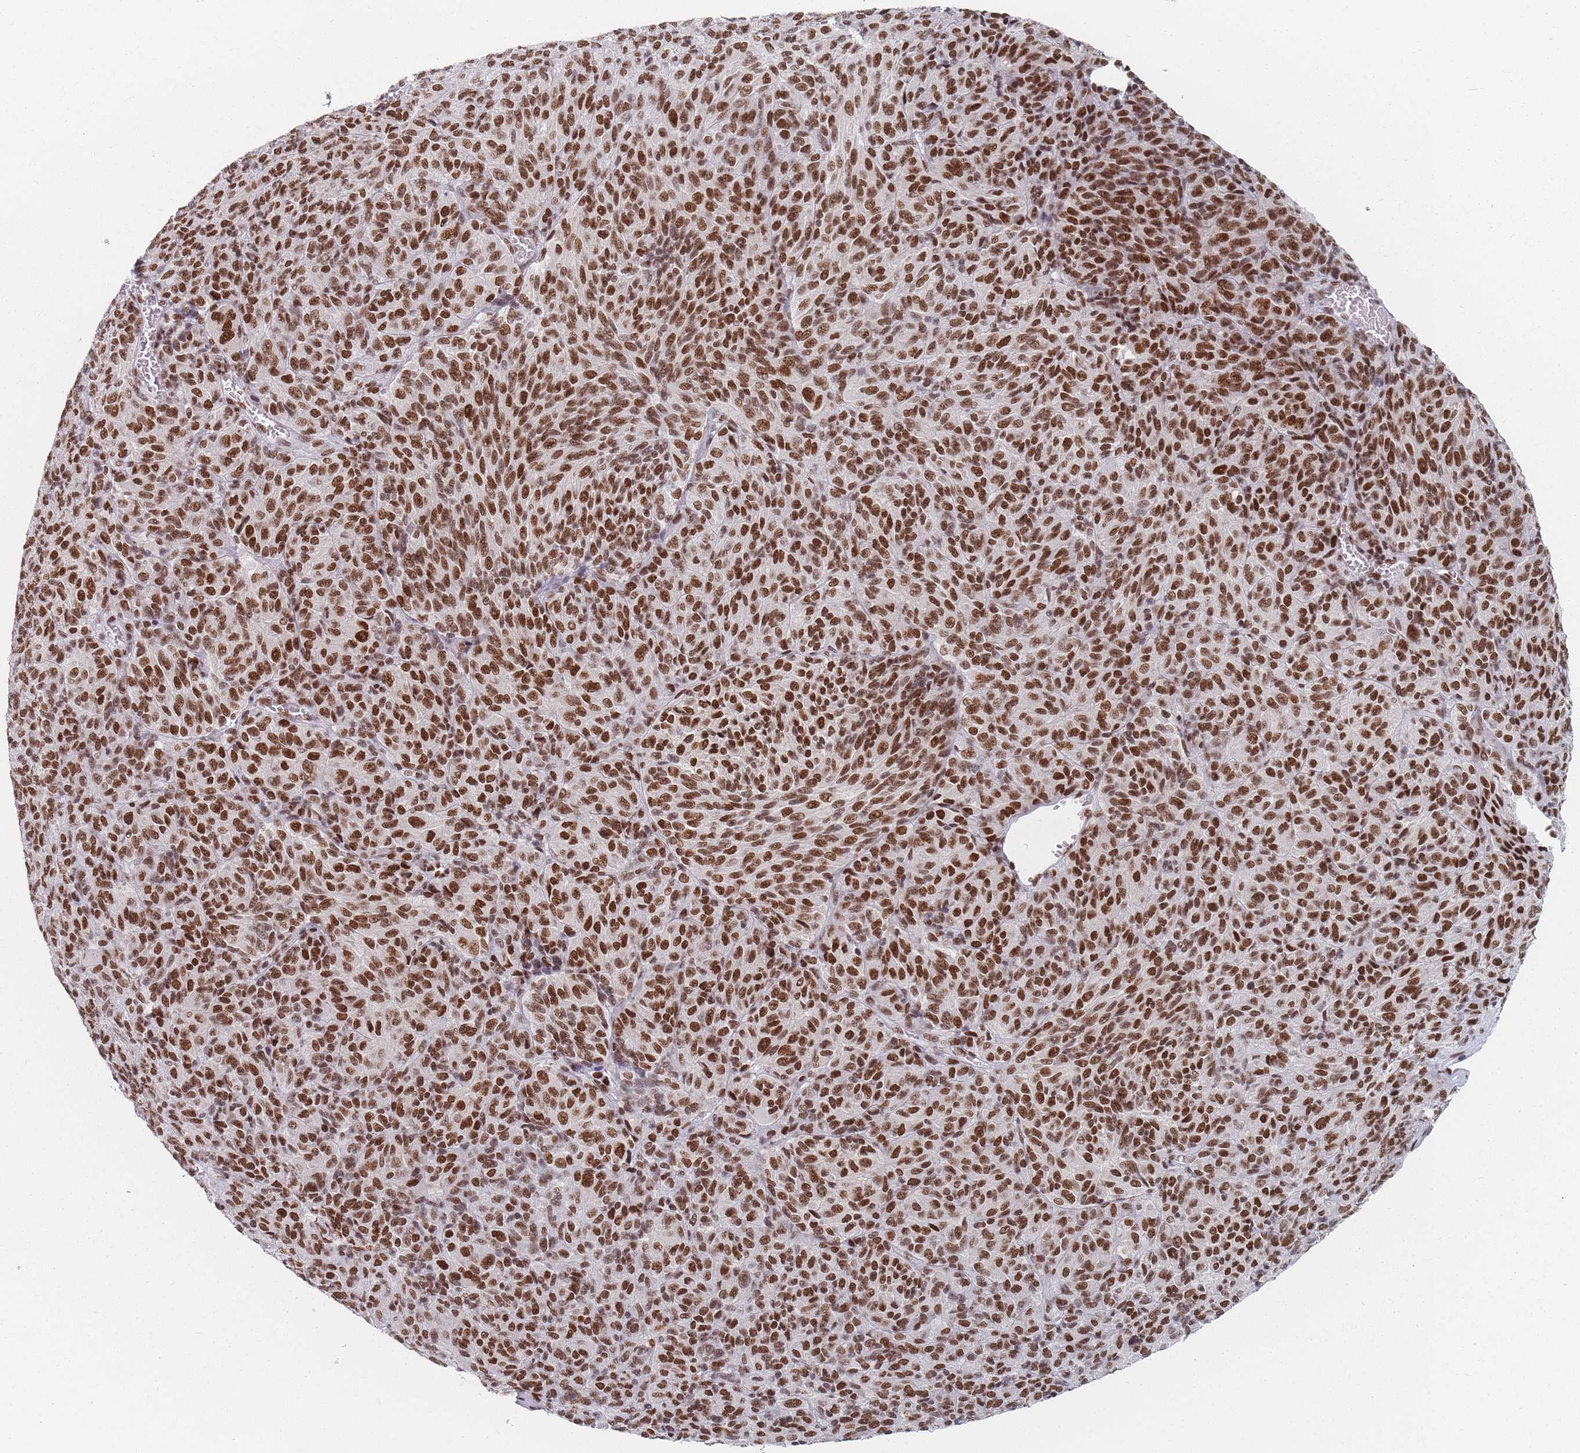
{"staining": {"intensity": "moderate", "quantity": ">75%", "location": "nuclear"}, "tissue": "melanoma", "cell_type": "Tumor cells", "image_type": "cancer", "snomed": [{"axis": "morphology", "description": "Malignant melanoma, Metastatic site"}, {"axis": "topography", "description": "Brain"}], "caption": "Immunohistochemistry staining of malignant melanoma (metastatic site), which displays medium levels of moderate nuclear expression in approximately >75% of tumor cells indicating moderate nuclear protein positivity. The staining was performed using DAB (brown) for protein detection and nuclei were counterstained in hematoxylin (blue).", "gene": "SAFB2", "patient": {"sex": "female", "age": 56}}